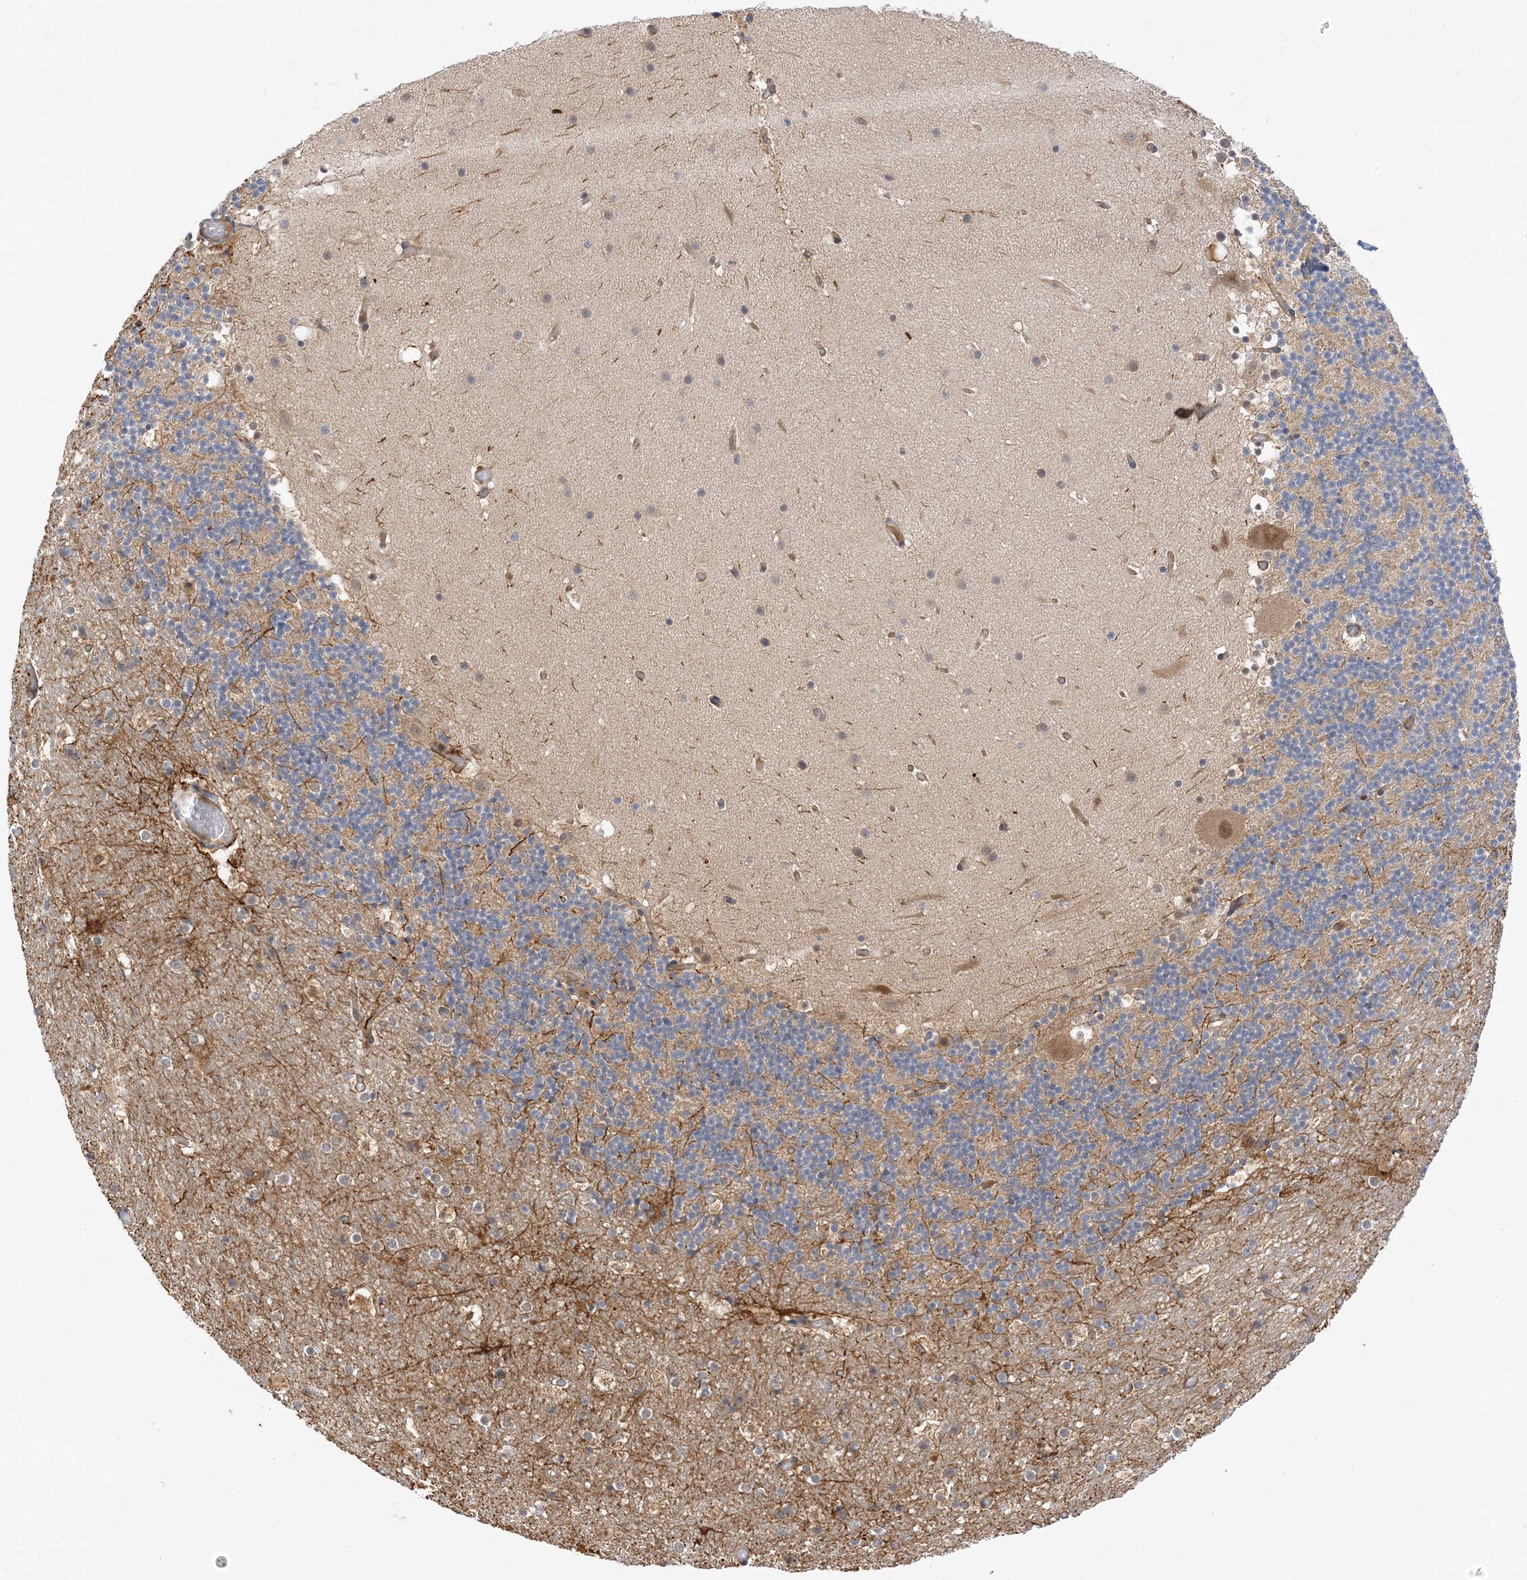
{"staining": {"intensity": "weak", "quantity": "25%-75%", "location": "cytoplasmic/membranous"}, "tissue": "cerebellum", "cell_type": "Cells in granular layer", "image_type": "normal", "snomed": [{"axis": "morphology", "description": "Normal tissue, NOS"}, {"axis": "topography", "description": "Cerebellum"}], "caption": "Cerebellum stained with DAB (3,3'-diaminobenzidine) IHC reveals low levels of weak cytoplasmic/membranous expression in approximately 25%-75% of cells in granular layer.", "gene": "WDR26", "patient": {"sex": "male", "age": 57}}